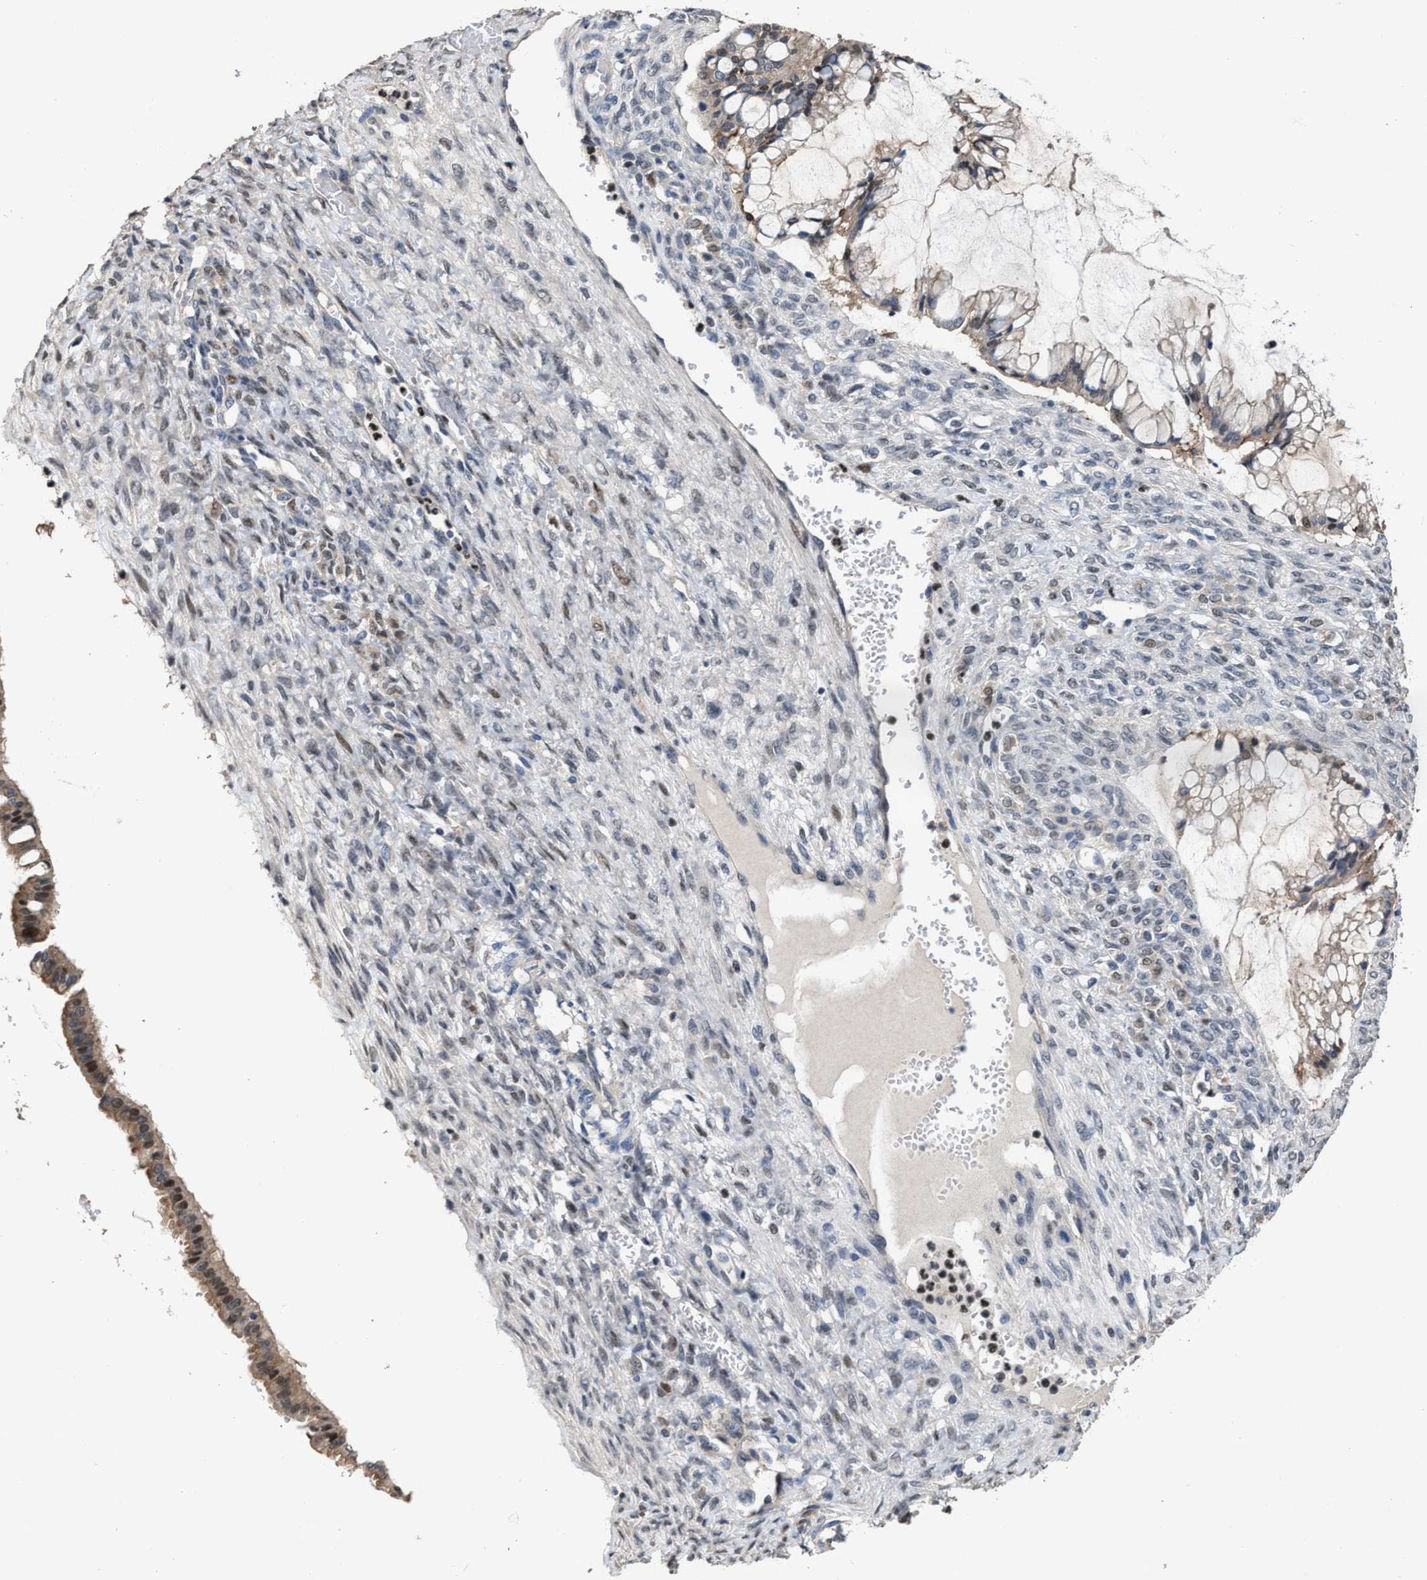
{"staining": {"intensity": "moderate", "quantity": ">75%", "location": "cytoplasmic/membranous,nuclear"}, "tissue": "ovarian cancer", "cell_type": "Tumor cells", "image_type": "cancer", "snomed": [{"axis": "morphology", "description": "Cystadenocarcinoma, mucinous, NOS"}, {"axis": "topography", "description": "Ovary"}], "caption": "Immunohistochemistry (IHC) histopathology image of ovarian cancer (mucinous cystadenocarcinoma) stained for a protein (brown), which demonstrates medium levels of moderate cytoplasmic/membranous and nuclear expression in about >75% of tumor cells.", "gene": "ZNF20", "patient": {"sex": "female", "age": 73}}